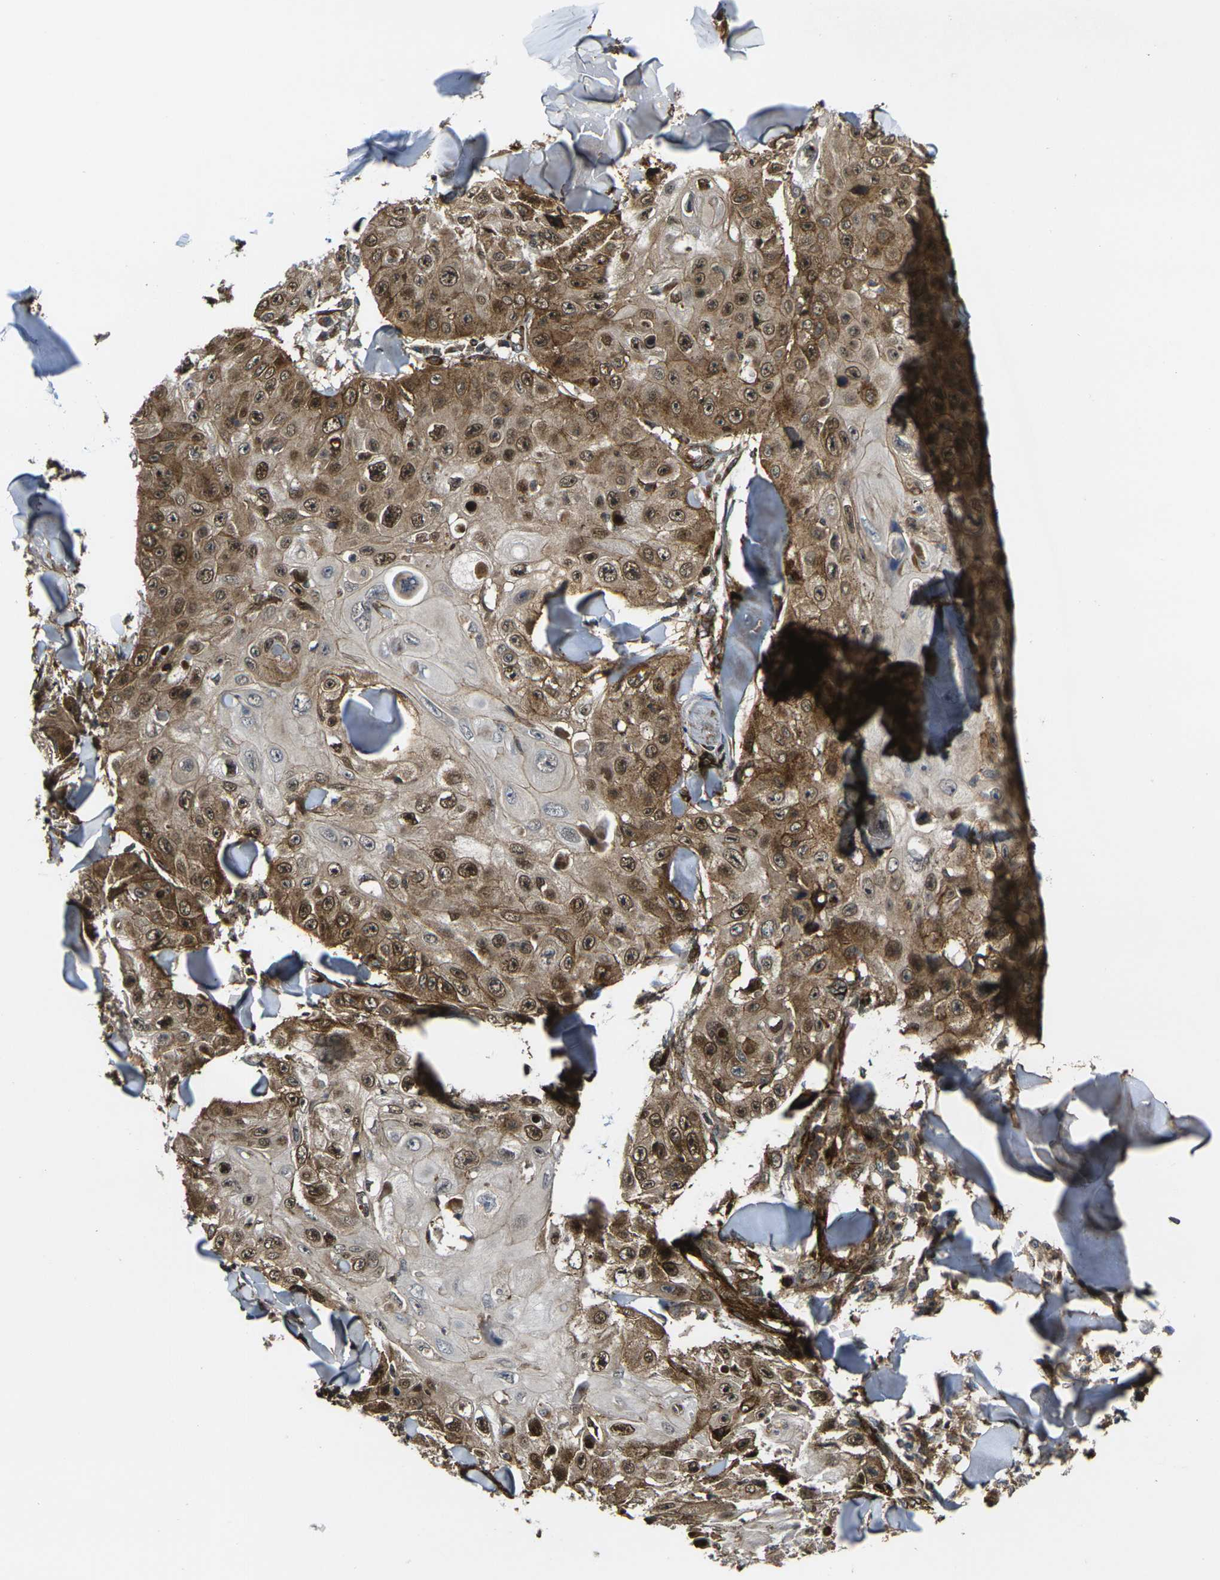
{"staining": {"intensity": "moderate", "quantity": ">75%", "location": "cytoplasmic/membranous,nuclear"}, "tissue": "skin cancer", "cell_type": "Tumor cells", "image_type": "cancer", "snomed": [{"axis": "morphology", "description": "Squamous cell carcinoma, NOS"}, {"axis": "topography", "description": "Skin"}], "caption": "Skin cancer stained with a brown dye displays moderate cytoplasmic/membranous and nuclear positive staining in about >75% of tumor cells.", "gene": "ECE1", "patient": {"sex": "male", "age": 86}}